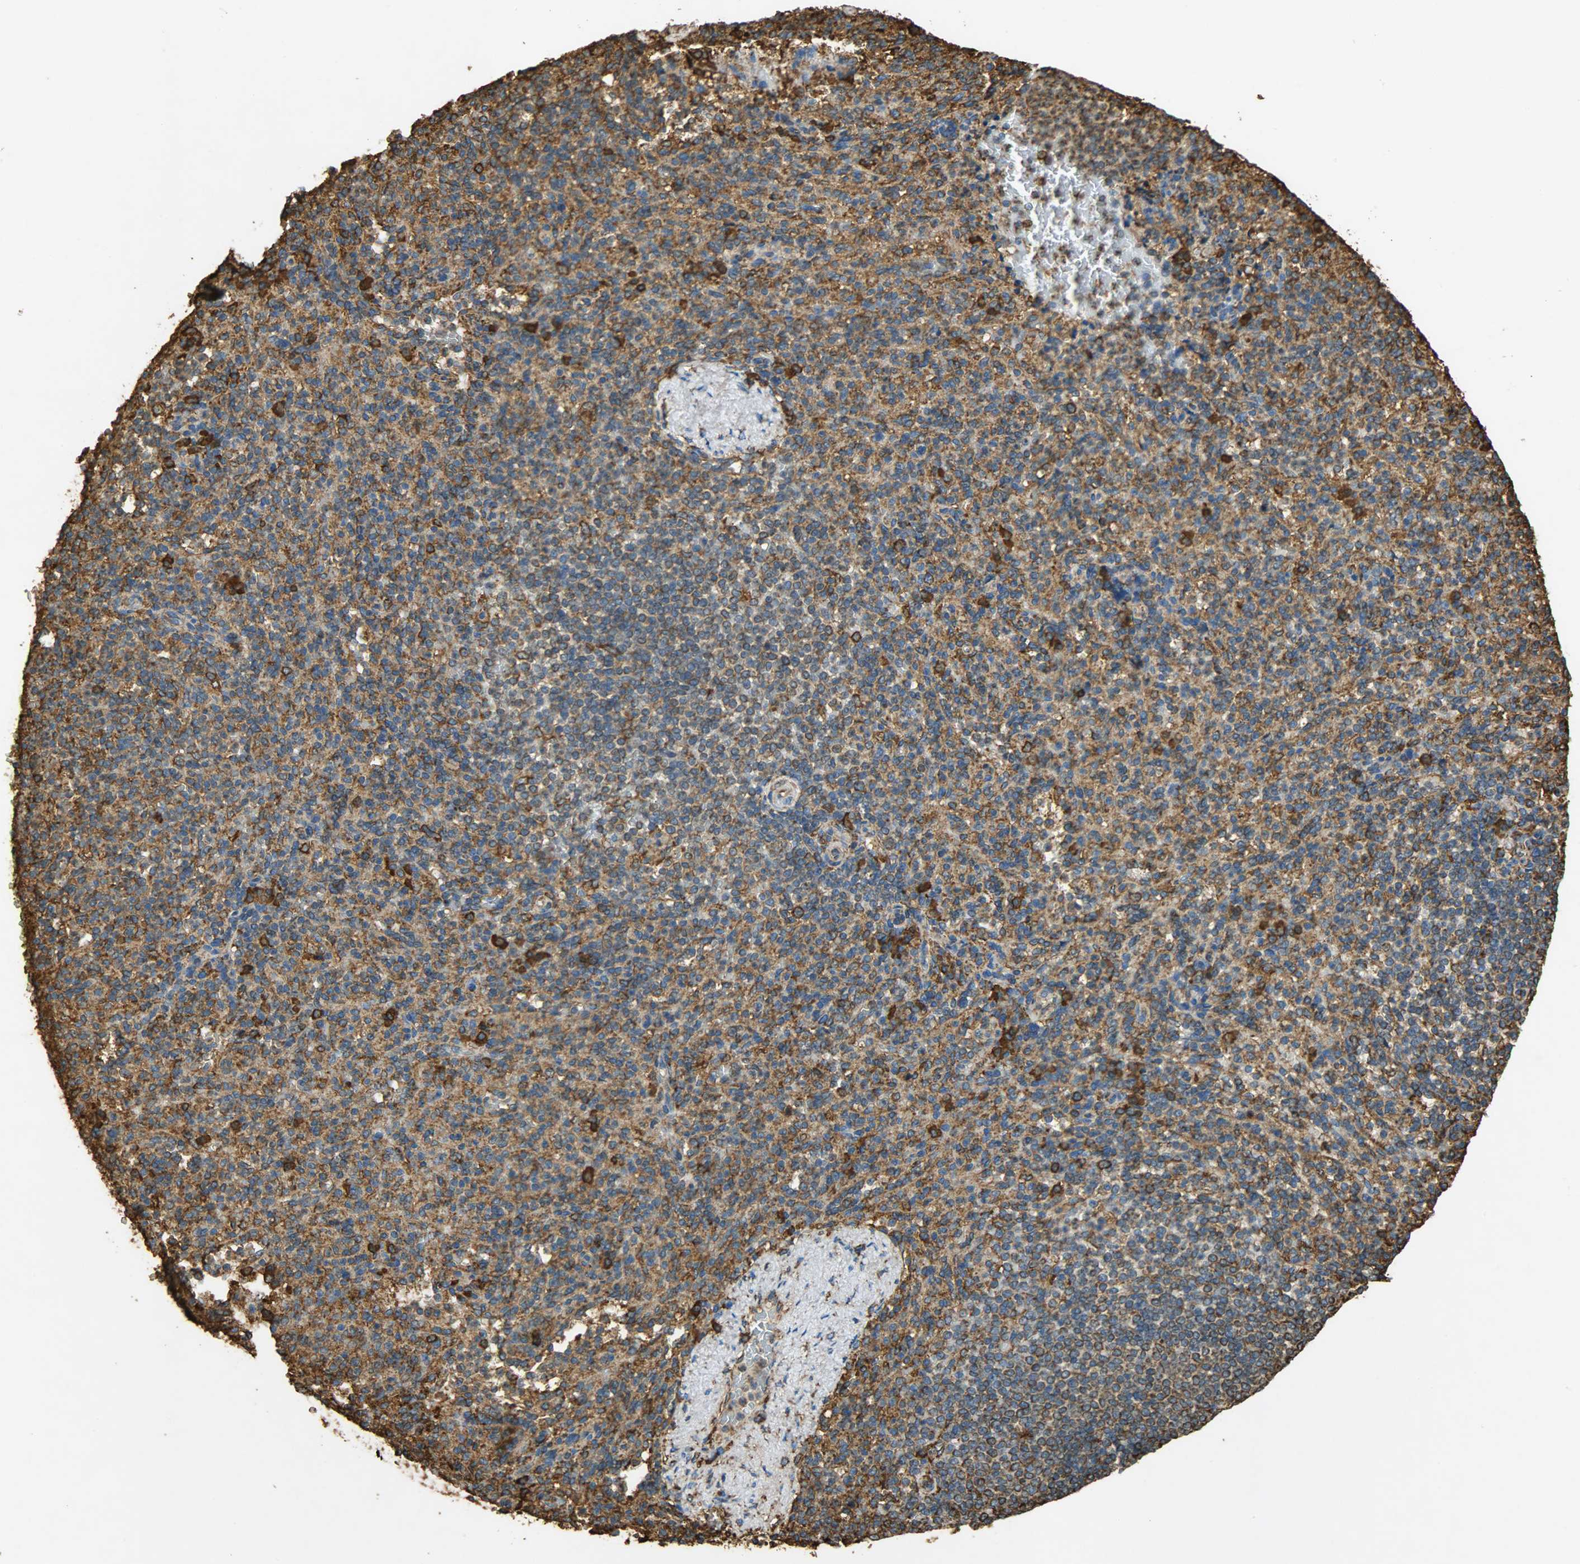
{"staining": {"intensity": "moderate", "quantity": ">75%", "location": "cytoplasmic/membranous"}, "tissue": "spleen", "cell_type": "Cells in red pulp", "image_type": "normal", "snomed": [{"axis": "morphology", "description": "Normal tissue, NOS"}, {"axis": "topography", "description": "Spleen"}], "caption": "Protein analysis of normal spleen demonstrates moderate cytoplasmic/membranous staining in approximately >75% of cells in red pulp. (DAB IHC, brown staining for protein, blue staining for nuclei).", "gene": "HSP90B1", "patient": {"sex": "female", "age": 74}}